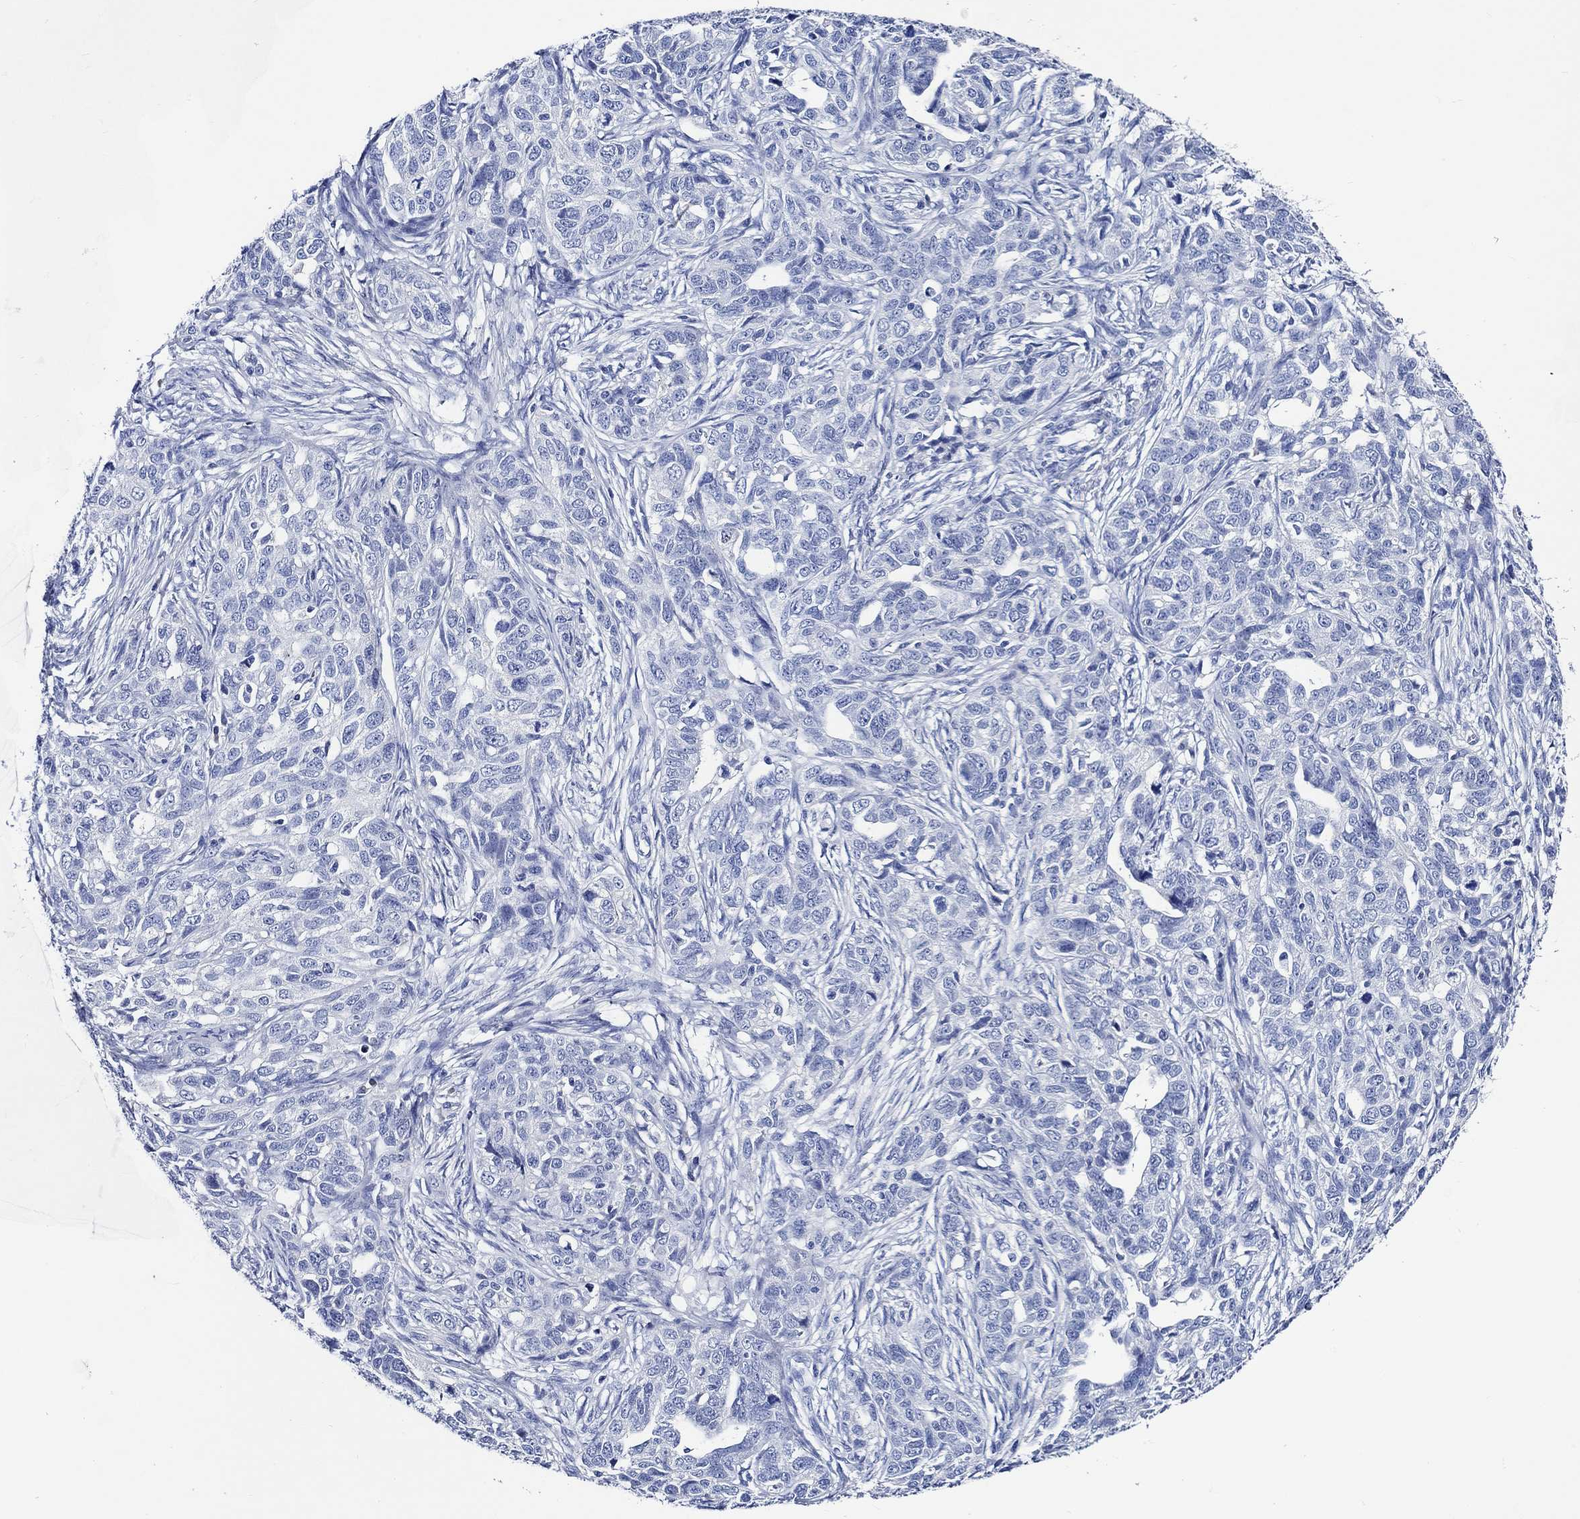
{"staining": {"intensity": "negative", "quantity": "none", "location": "none"}, "tissue": "ovarian cancer", "cell_type": "Tumor cells", "image_type": "cancer", "snomed": [{"axis": "morphology", "description": "Cystadenocarcinoma, serous, NOS"}, {"axis": "topography", "description": "Ovary"}], "caption": "Immunohistochemistry (IHC) of serous cystadenocarcinoma (ovarian) demonstrates no expression in tumor cells. (Stains: DAB (3,3'-diaminobenzidine) IHC with hematoxylin counter stain, Microscopy: brightfield microscopy at high magnification).", "gene": "WDR62", "patient": {"sex": "female", "age": 71}}